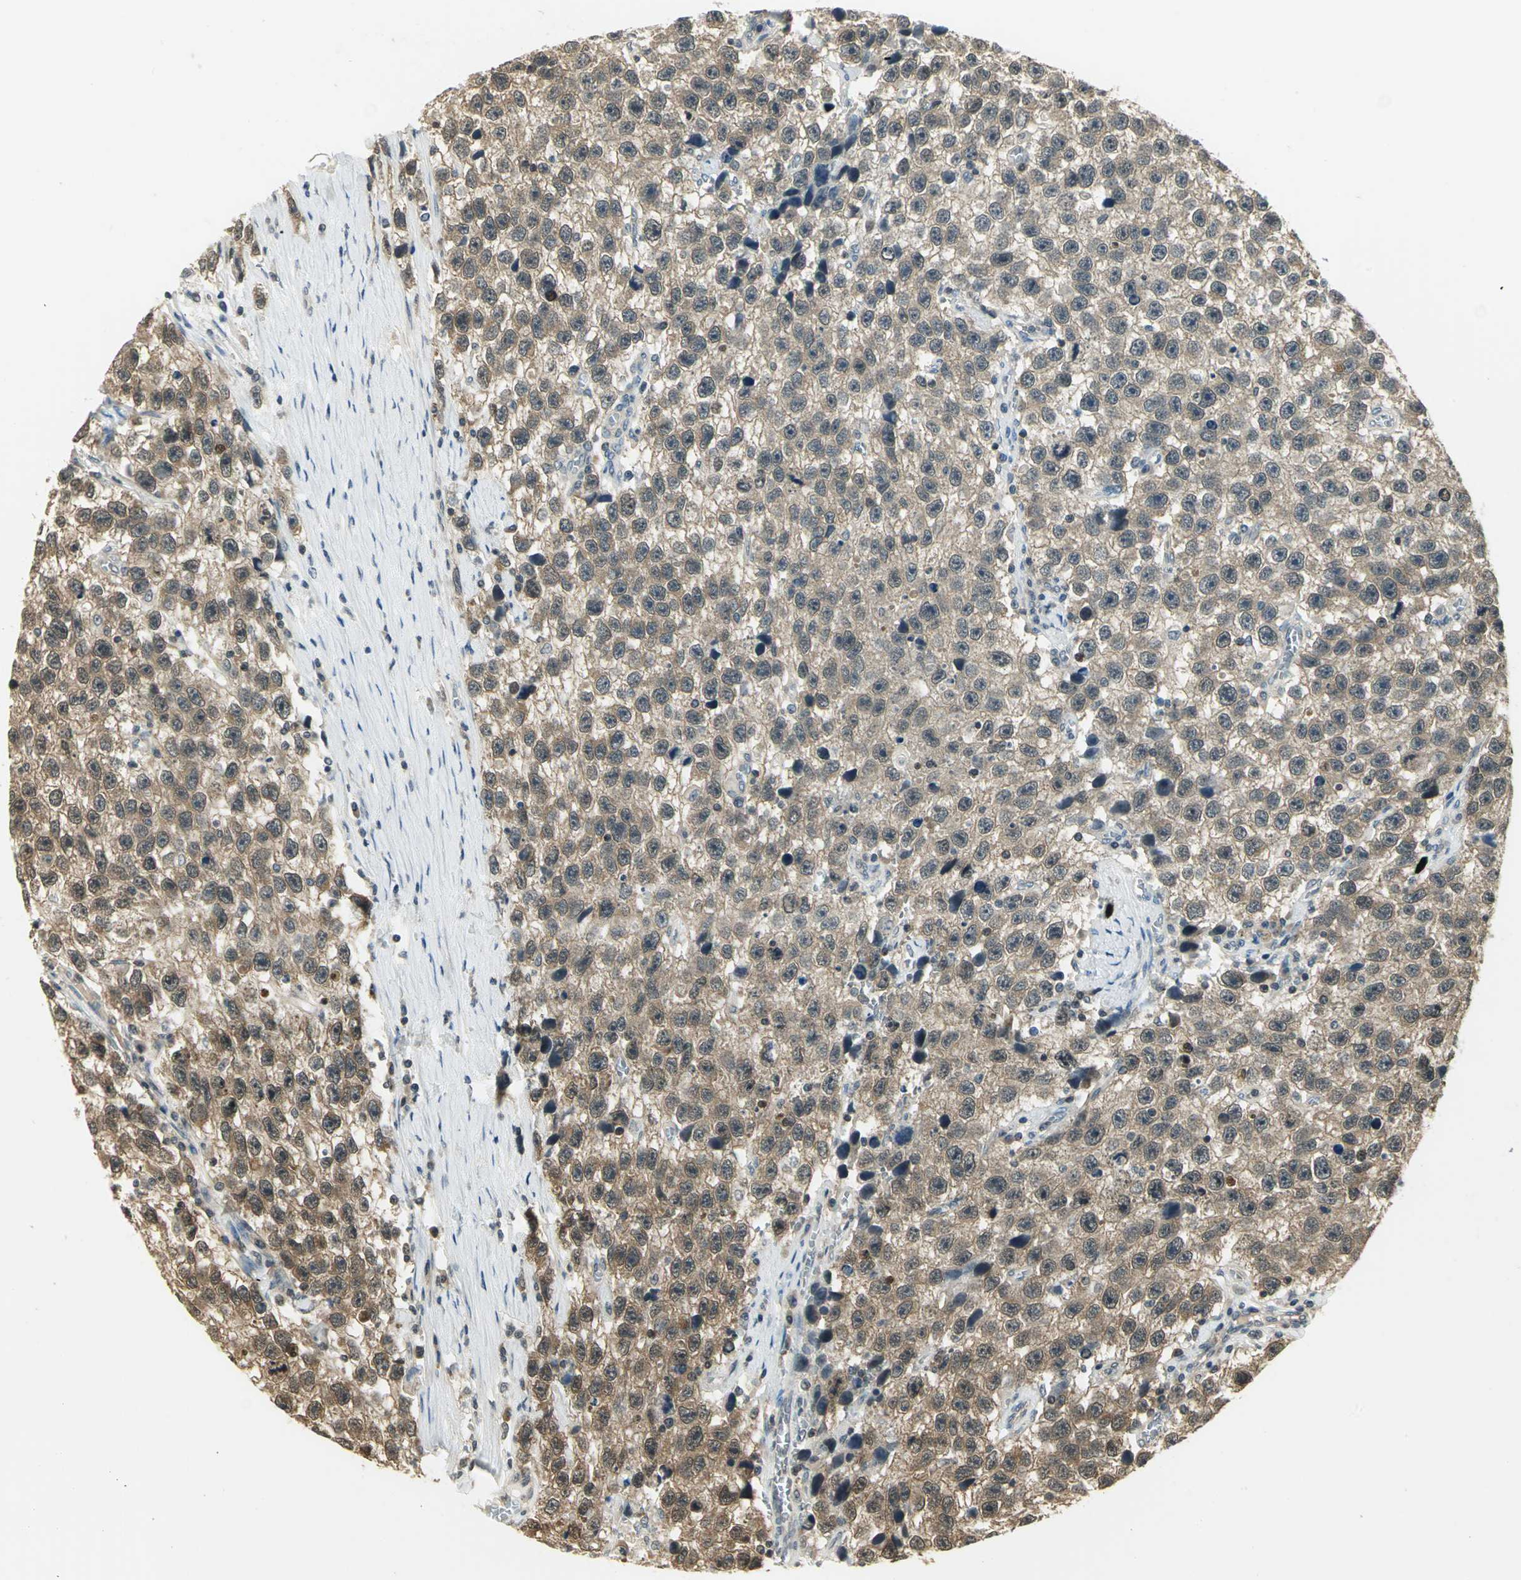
{"staining": {"intensity": "moderate", "quantity": ">75%", "location": "cytoplasmic/membranous"}, "tissue": "testis cancer", "cell_type": "Tumor cells", "image_type": "cancer", "snomed": [{"axis": "morphology", "description": "Seminoma, NOS"}, {"axis": "topography", "description": "Testis"}], "caption": "A high-resolution photomicrograph shows IHC staining of testis cancer (seminoma), which displays moderate cytoplasmic/membranous expression in about >75% of tumor cells.", "gene": "CDC34", "patient": {"sex": "male", "age": 33}}